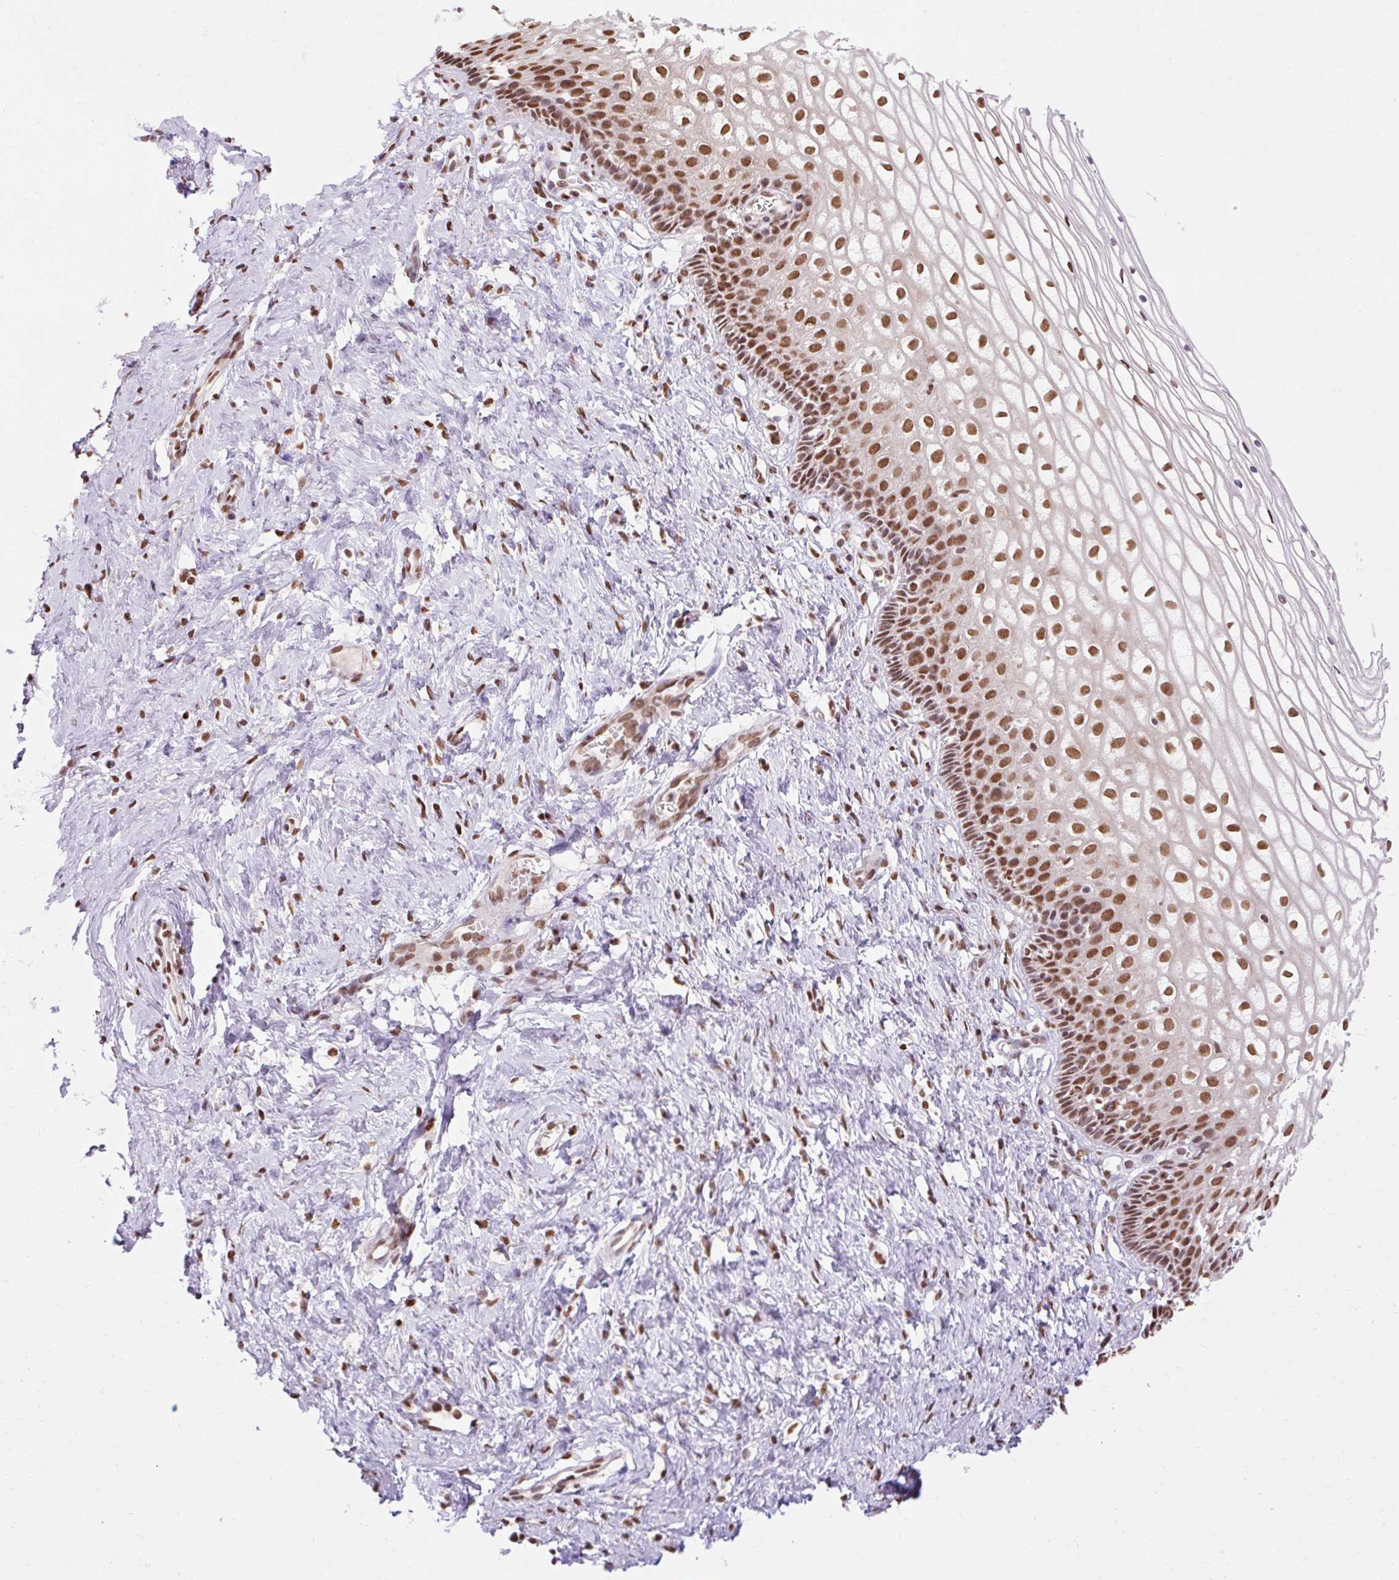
{"staining": {"intensity": "moderate", "quantity": ">75%", "location": "nuclear"}, "tissue": "cervix", "cell_type": "Glandular cells", "image_type": "normal", "snomed": [{"axis": "morphology", "description": "Normal tissue, NOS"}, {"axis": "topography", "description": "Cervix"}], "caption": "Glandular cells demonstrate medium levels of moderate nuclear positivity in about >75% of cells in normal cervix.", "gene": "ENSG00000261832", "patient": {"sex": "female", "age": 36}}